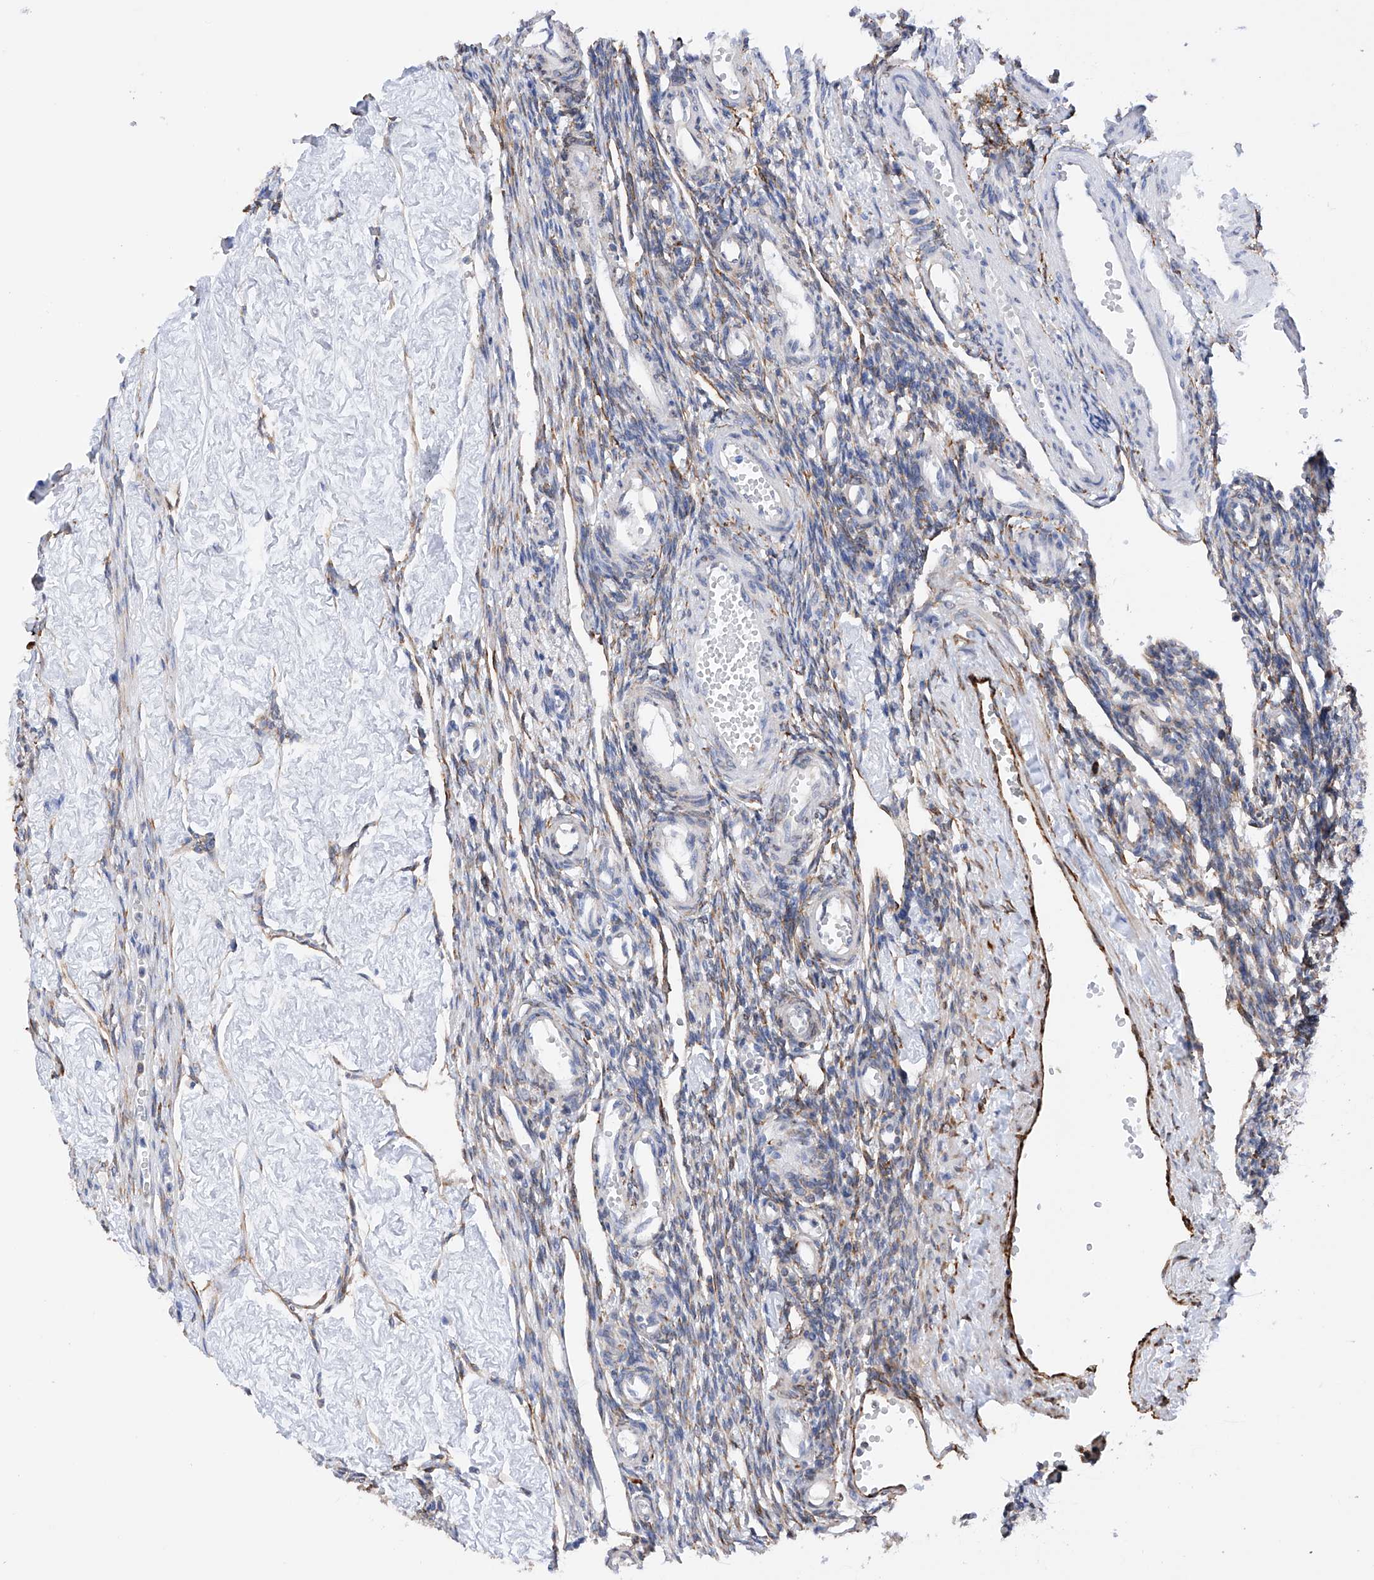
{"staining": {"intensity": "negative", "quantity": "none", "location": "none"}, "tissue": "ovary", "cell_type": "Ovarian stroma cells", "image_type": "normal", "snomed": [{"axis": "morphology", "description": "Normal tissue, NOS"}, {"axis": "morphology", "description": "Cyst, NOS"}, {"axis": "topography", "description": "Ovary"}], "caption": "IHC of normal ovary reveals no expression in ovarian stroma cells.", "gene": "PDIA5", "patient": {"sex": "female", "age": 33}}